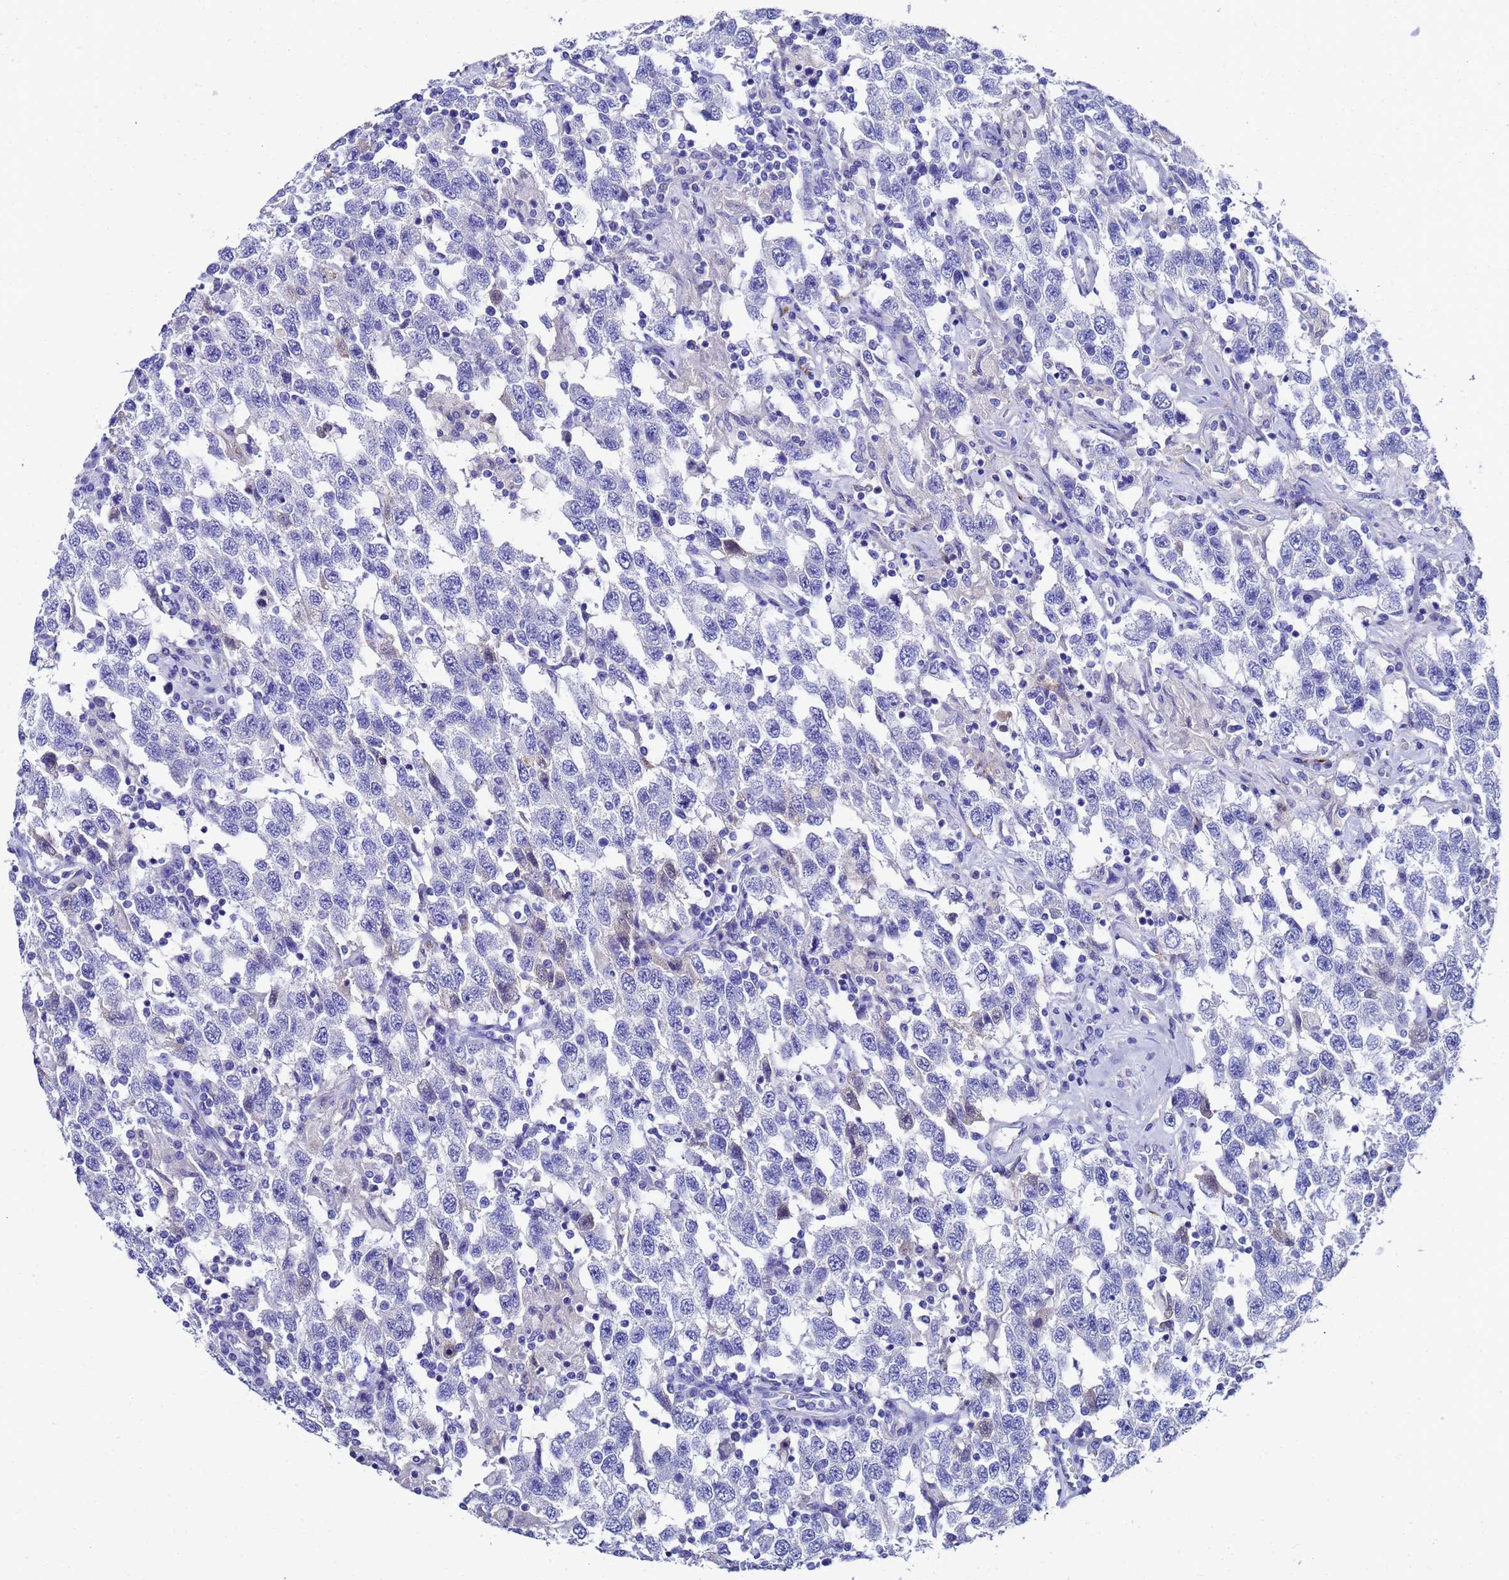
{"staining": {"intensity": "negative", "quantity": "none", "location": "none"}, "tissue": "testis cancer", "cell_type": "Tumor cells", "image_type": "cancer", "snomed": [{"axis": "morphology", "description": "Seminoma, NOS"}, {"axis": "topography", "description": "Testis"}], "caption": "The histopathology image shows no significant staining in tumor cells of testis seminoma.", "gene": "ADIPOQ", "patient": {"sex": "male", "age": 41}}